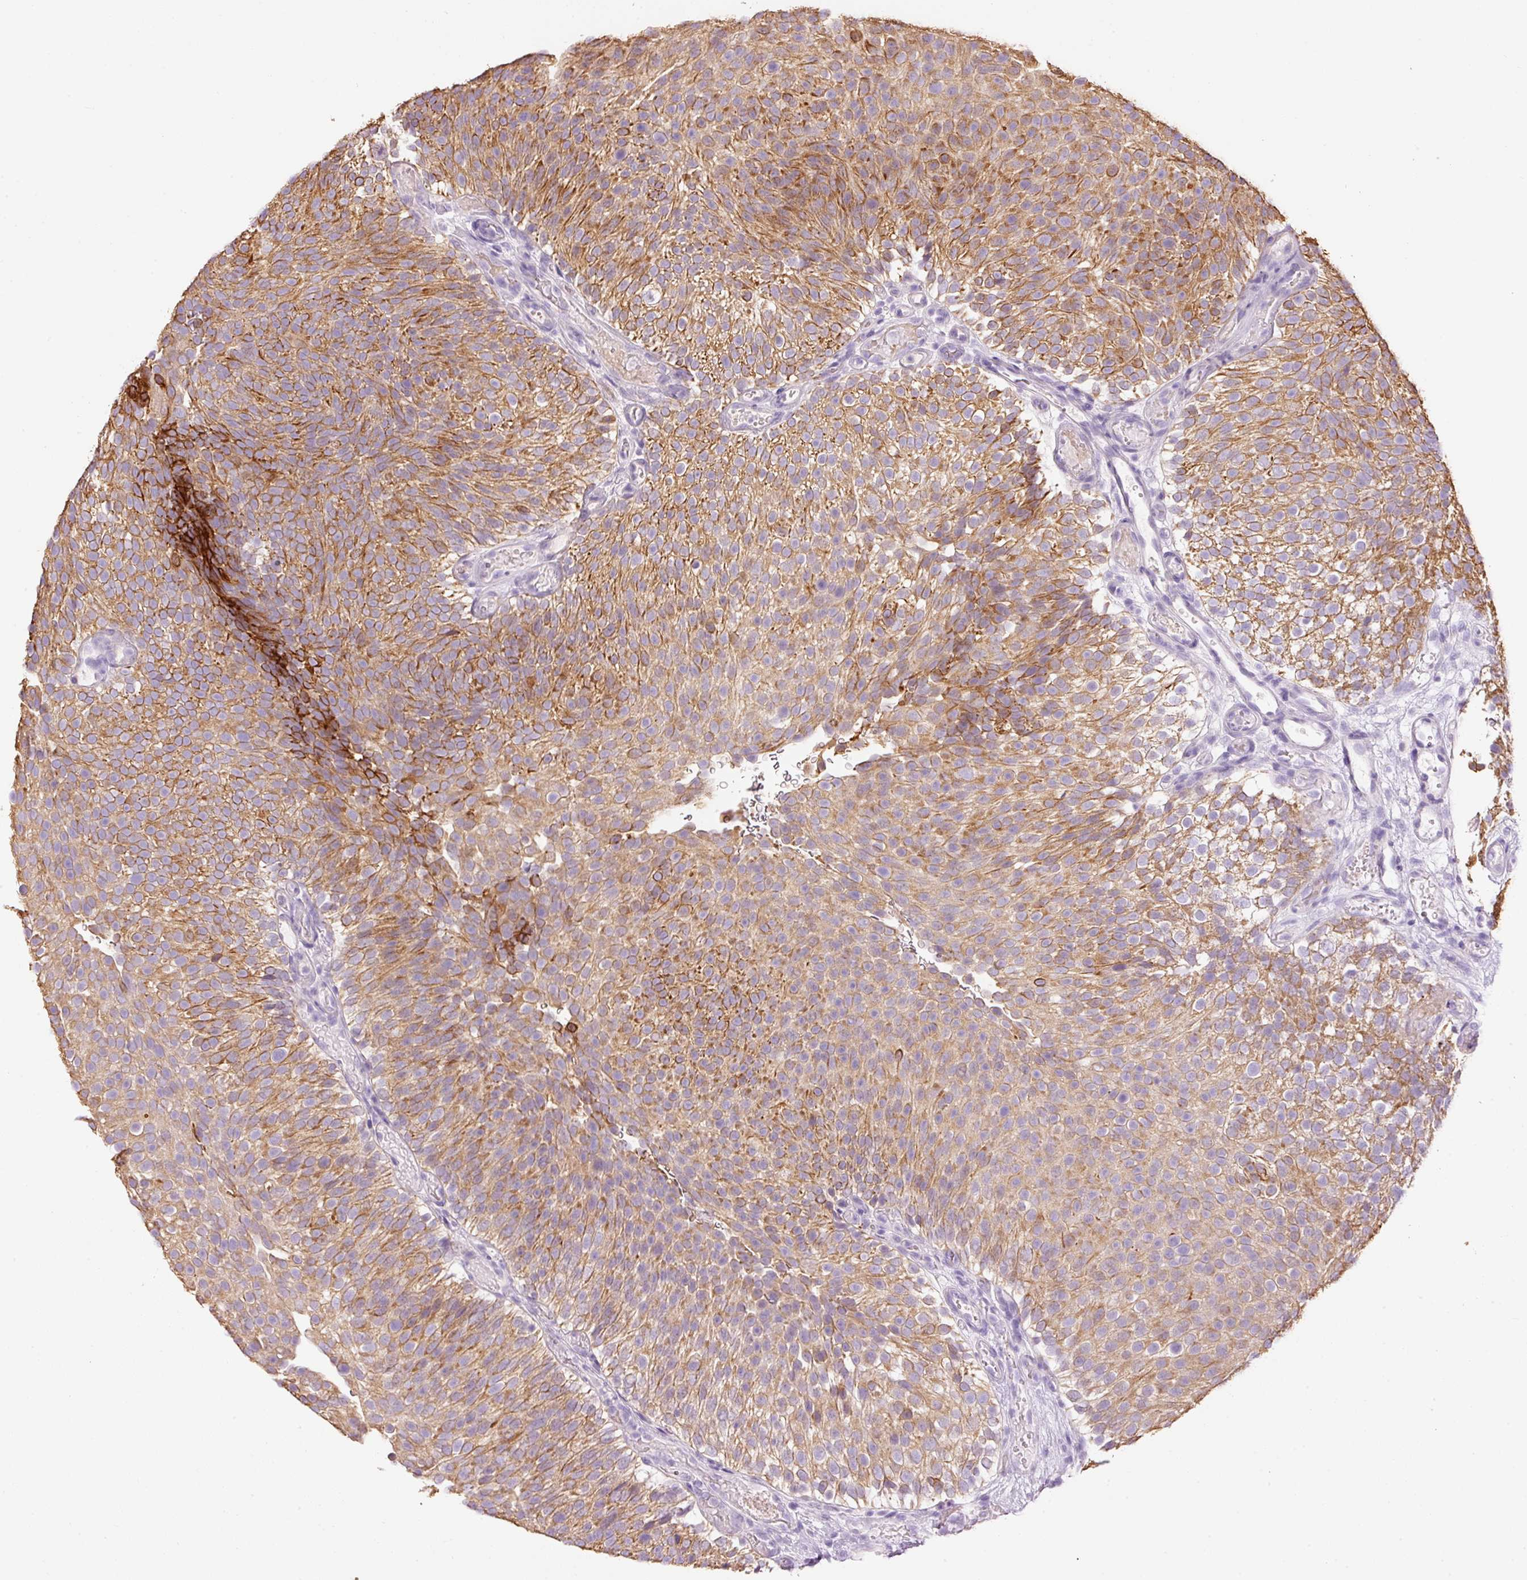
{"staining": {"intensity": "moderate", "quantity": ">75%", "location": "cytoplasmic/membranous"}, "tissue": "urothelial cancer", "cell_type": "Tumor cells", "image_type": "cancer", "snomed": [{"axis": "morphology", "description": "Urothelial carcinoma, Low grade"}, {"axis": "topography", "description": "Urinary bladder"}], "caption": "Moderate cytoplasmic/membranous protein positivity is identified in approximately >75% of tumor cells in urothelial cancer. (Stains: DAB in brown, nuclei in blue, Microscopy: brightfield microscopy at high magnification).", "gene": "CARD16", "patient": {"sex": "male", "age": 78}}